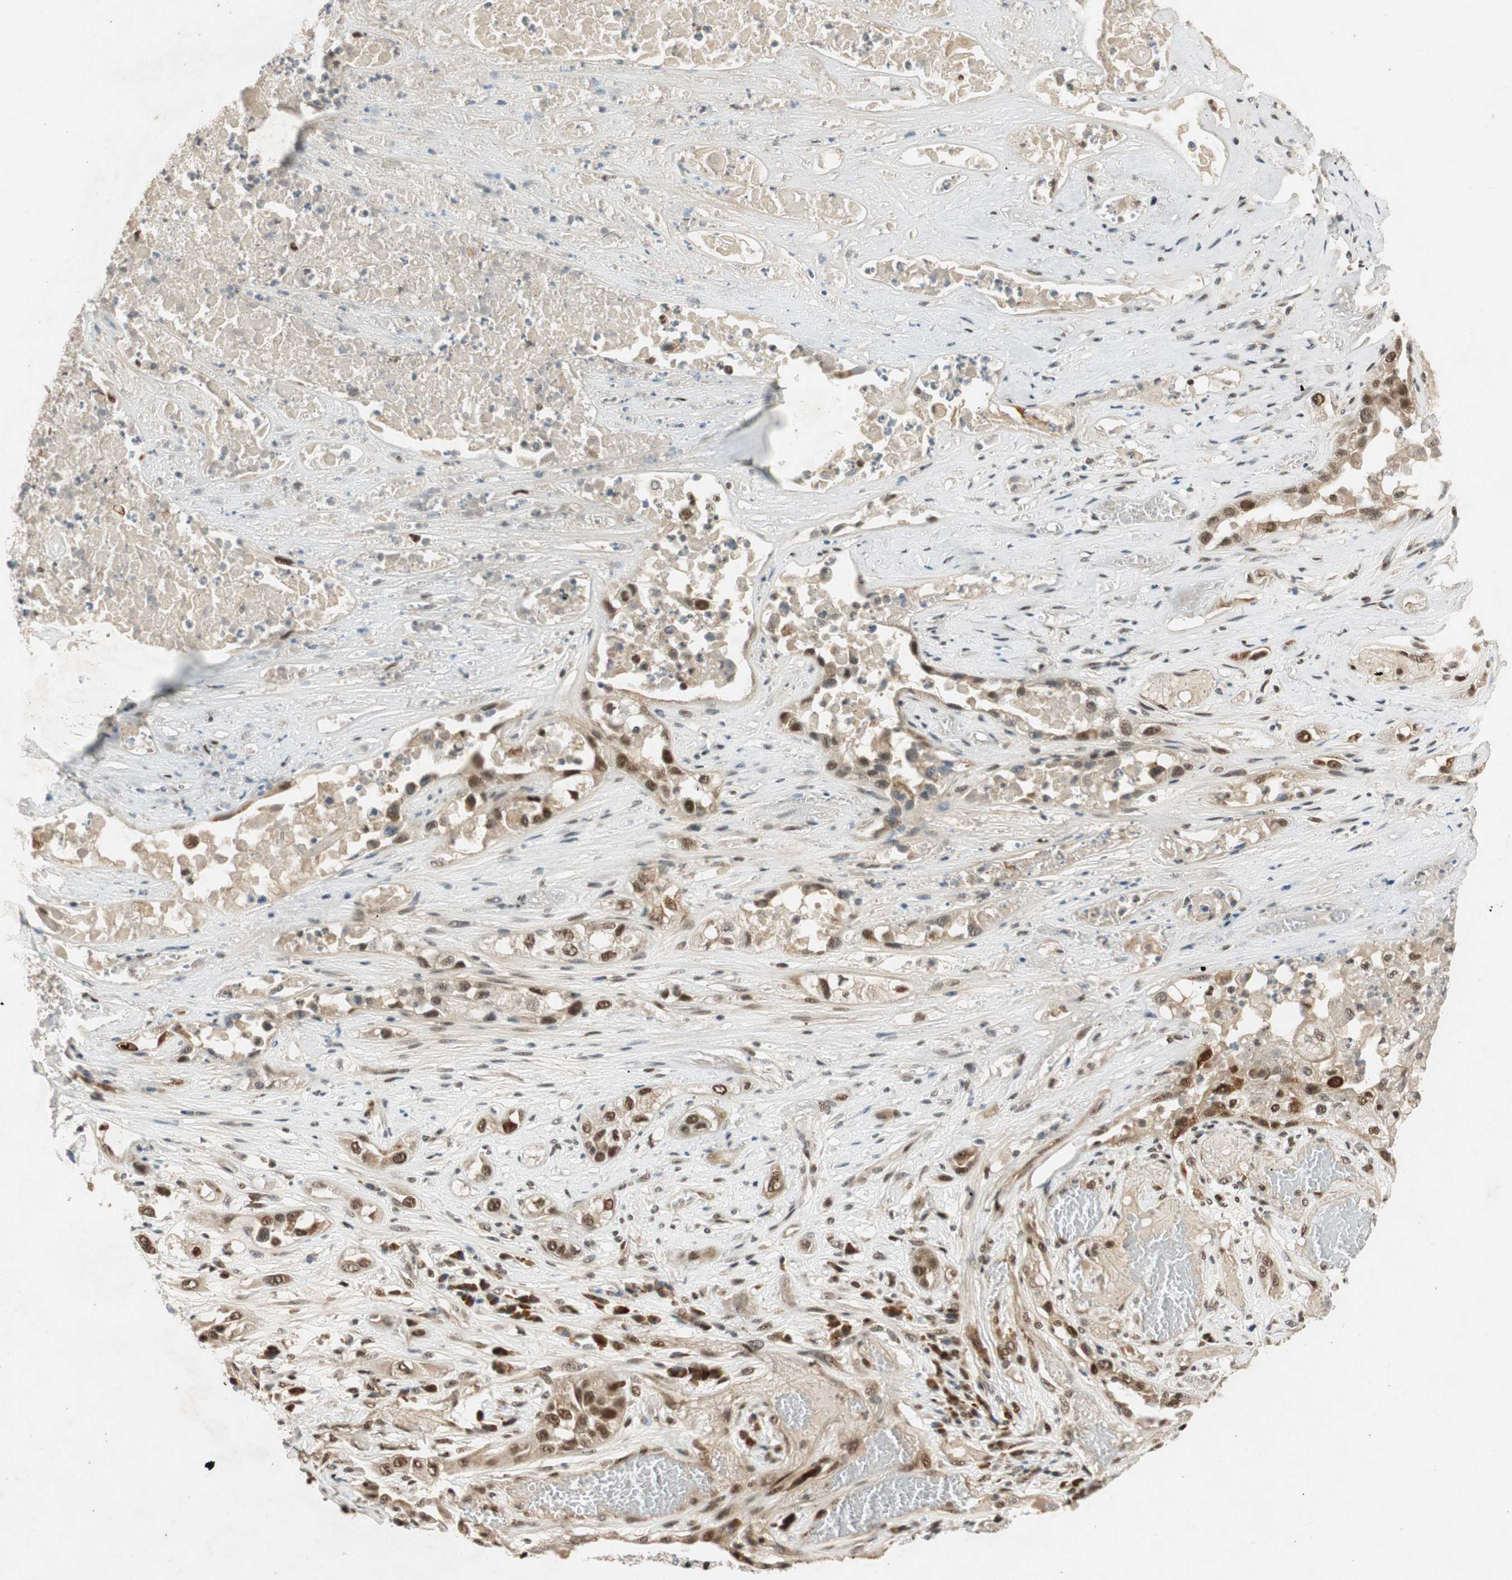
{"staining": {"intensity": "strong", "quantity": ">75%", "location": "nuclear"}, "tissue": "lung cancer", "cell_type": "Tumor cells", "image_type": "cancer", "snomed": [{"axis": "morphology", "description": "Squamous cell carcinoma, NOS"}, {"axis": "topography", "description": "Lung"}], "caption": "Immunohistochemical staining of human lung squamous cell carcinoma reveals high levels of strong nuclear positivity in about >75% of tumor cells.", "gene": "NCBP3", "patient": {"sex": "male", "age": 71}}